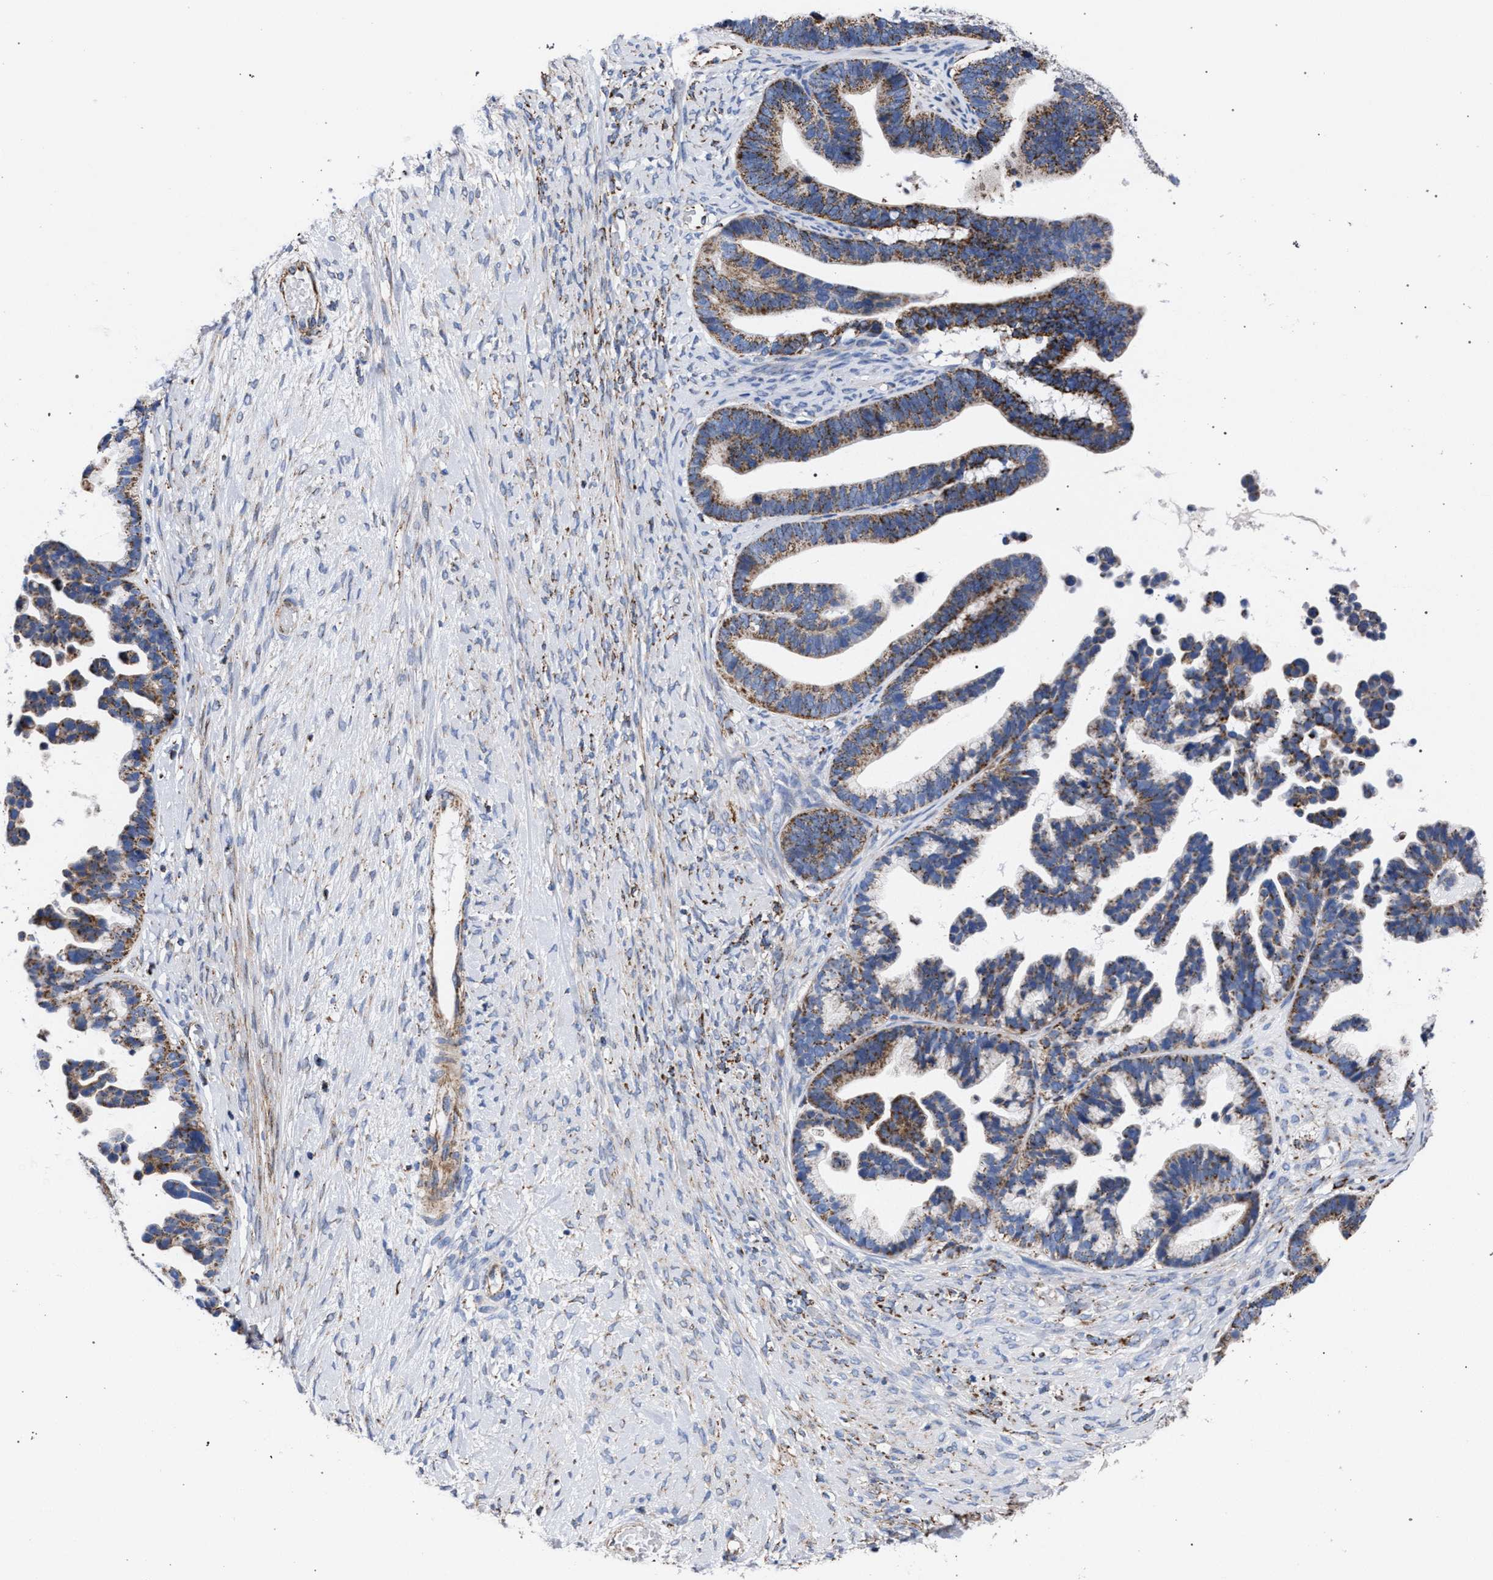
{"staining": {"intensity": "moderate", "quantity": ">75%", "location": "cytoplasmic/membranous"}, "tissue": "ovarian cancer", "cell_type": "Tumor cells", "image_type": "cancer", "snomed": [{"axis": "morphology", "description": "Cystadenocarcinoma, serous, NOS"}, {"axis": "topography", "description": "Ovary"}], "caption": "This micrograph displays ovarian cancer (serous cystadenocarcinoma) stained with immunohistochemistry to label a protein in brown. The cytoplasmic/membranous of tumor cells show moderate positivity for the protein. Nuclei are counter-stained blue.", "gene": "ACADS", "patient": {"sex": "female", "age": 56}}